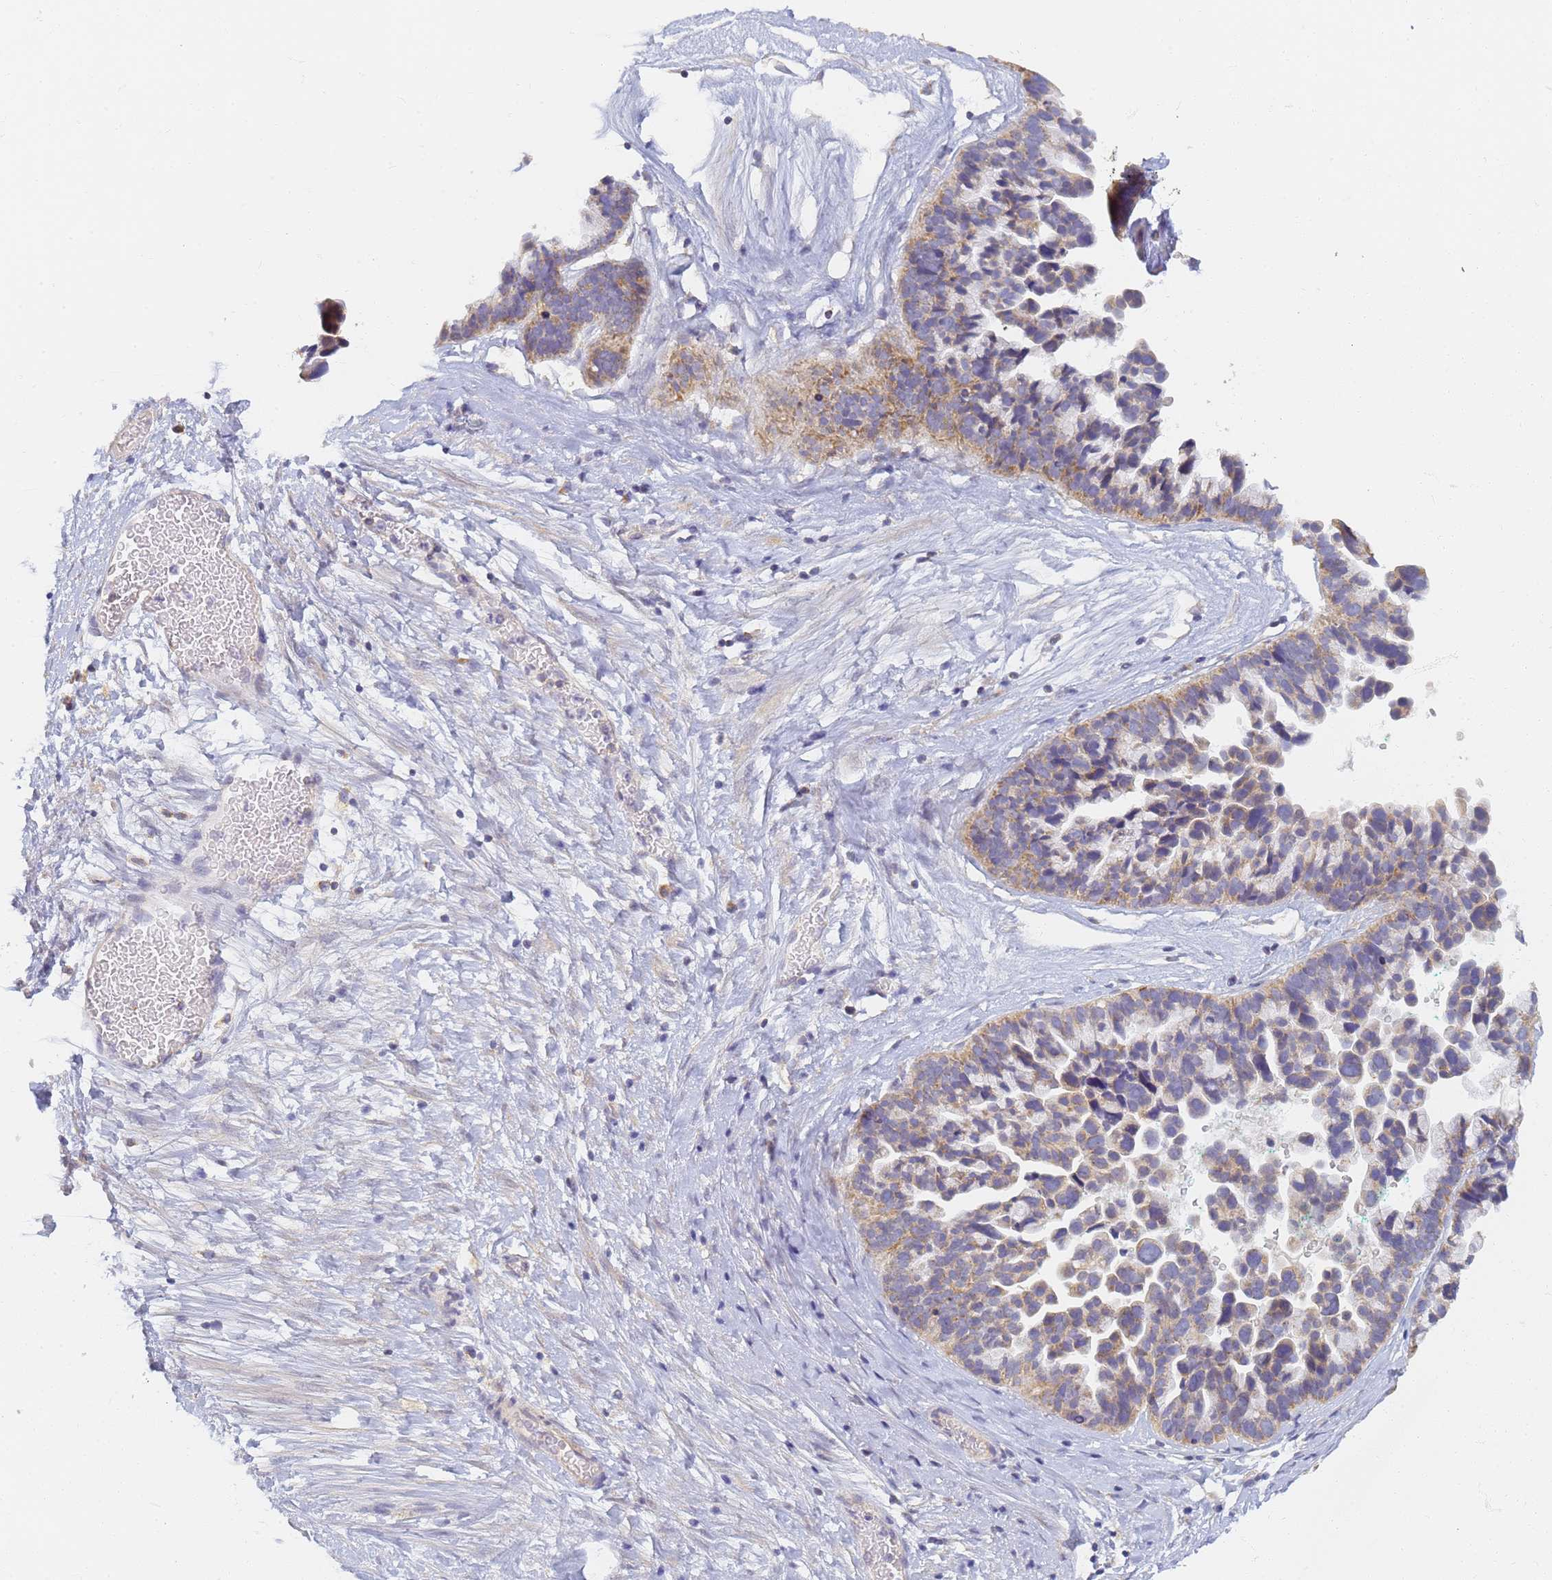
{"staining": {"intensity": "moderate", "quantity": "25%-75%", "location": "cytoplasmic/membranous"}, "tissue": "ovarian cancer", "cell_type": "Tumor cells", "image_type": "cancer", "snomed": [{"axis": "morphology", "description": "Cystadenocarcinoma, serous, NOS"}, {"axis": "topography", "description": "Ovary"}], "caption": "The photomicrograph displays a brown stain indicating the presence of a protein in the cytoplasmic/membranous of tumor cells in ovarian cancer (serous cystadenocarcinoma).", "gene": "UTP23", "patient": {"sex": "female", "age": 56}}